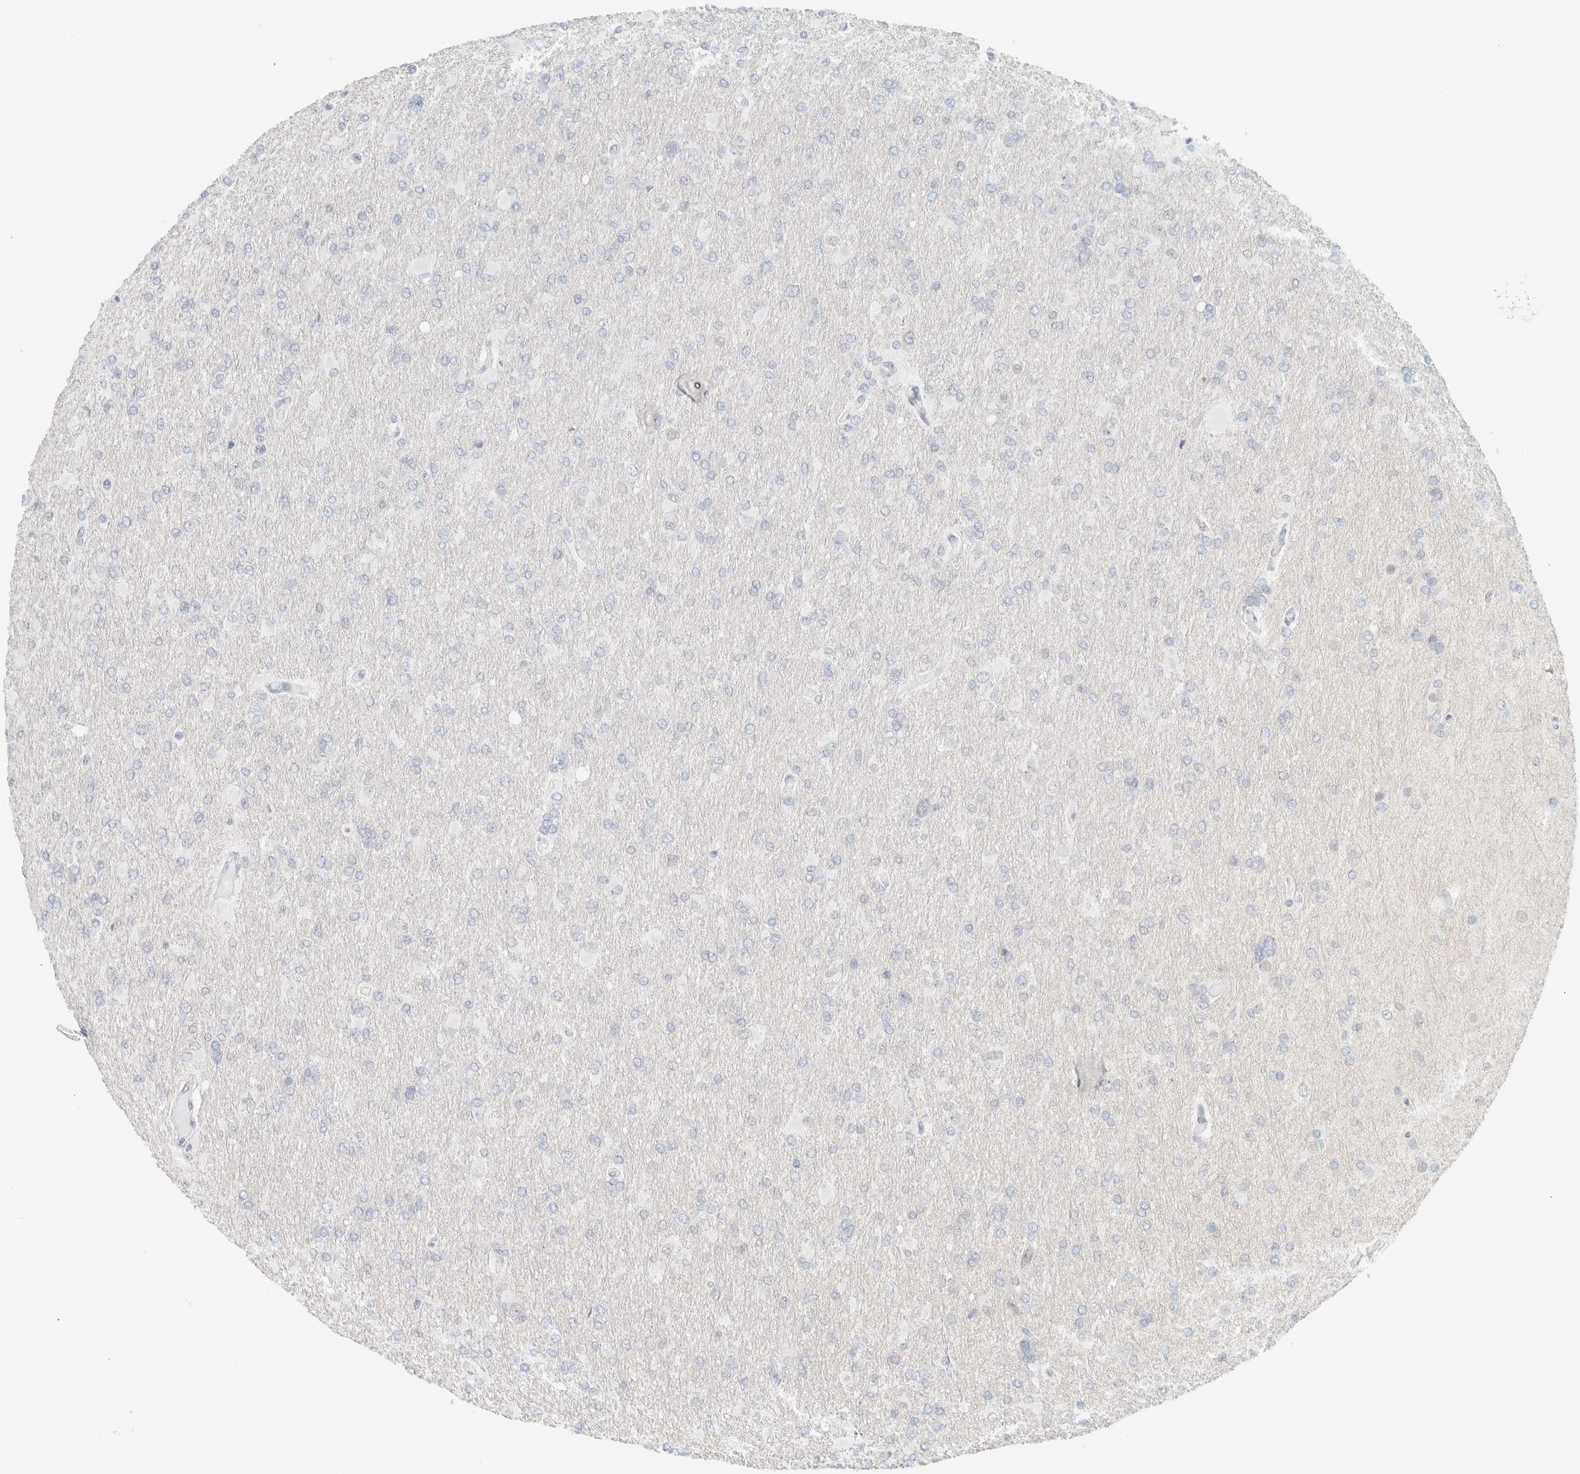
{"staining": {"intensity": "negative", "quantity": "none", "location": "none"}, "tissue": "glioma", "cell_type": "Tumor cells", "image_type": "cancer", "snomed": [{"axis": "morphology", "description": "Glioma, malignant, High grade"}, {"axis": "topography", "description": "Cerebral cortex"}], "caption": "This is an IHC image of high-grade glioma (malignant). There is no expression in tumor cells.", "gene": "CDH17", "patient": {"sex": "female", "age": 36}}